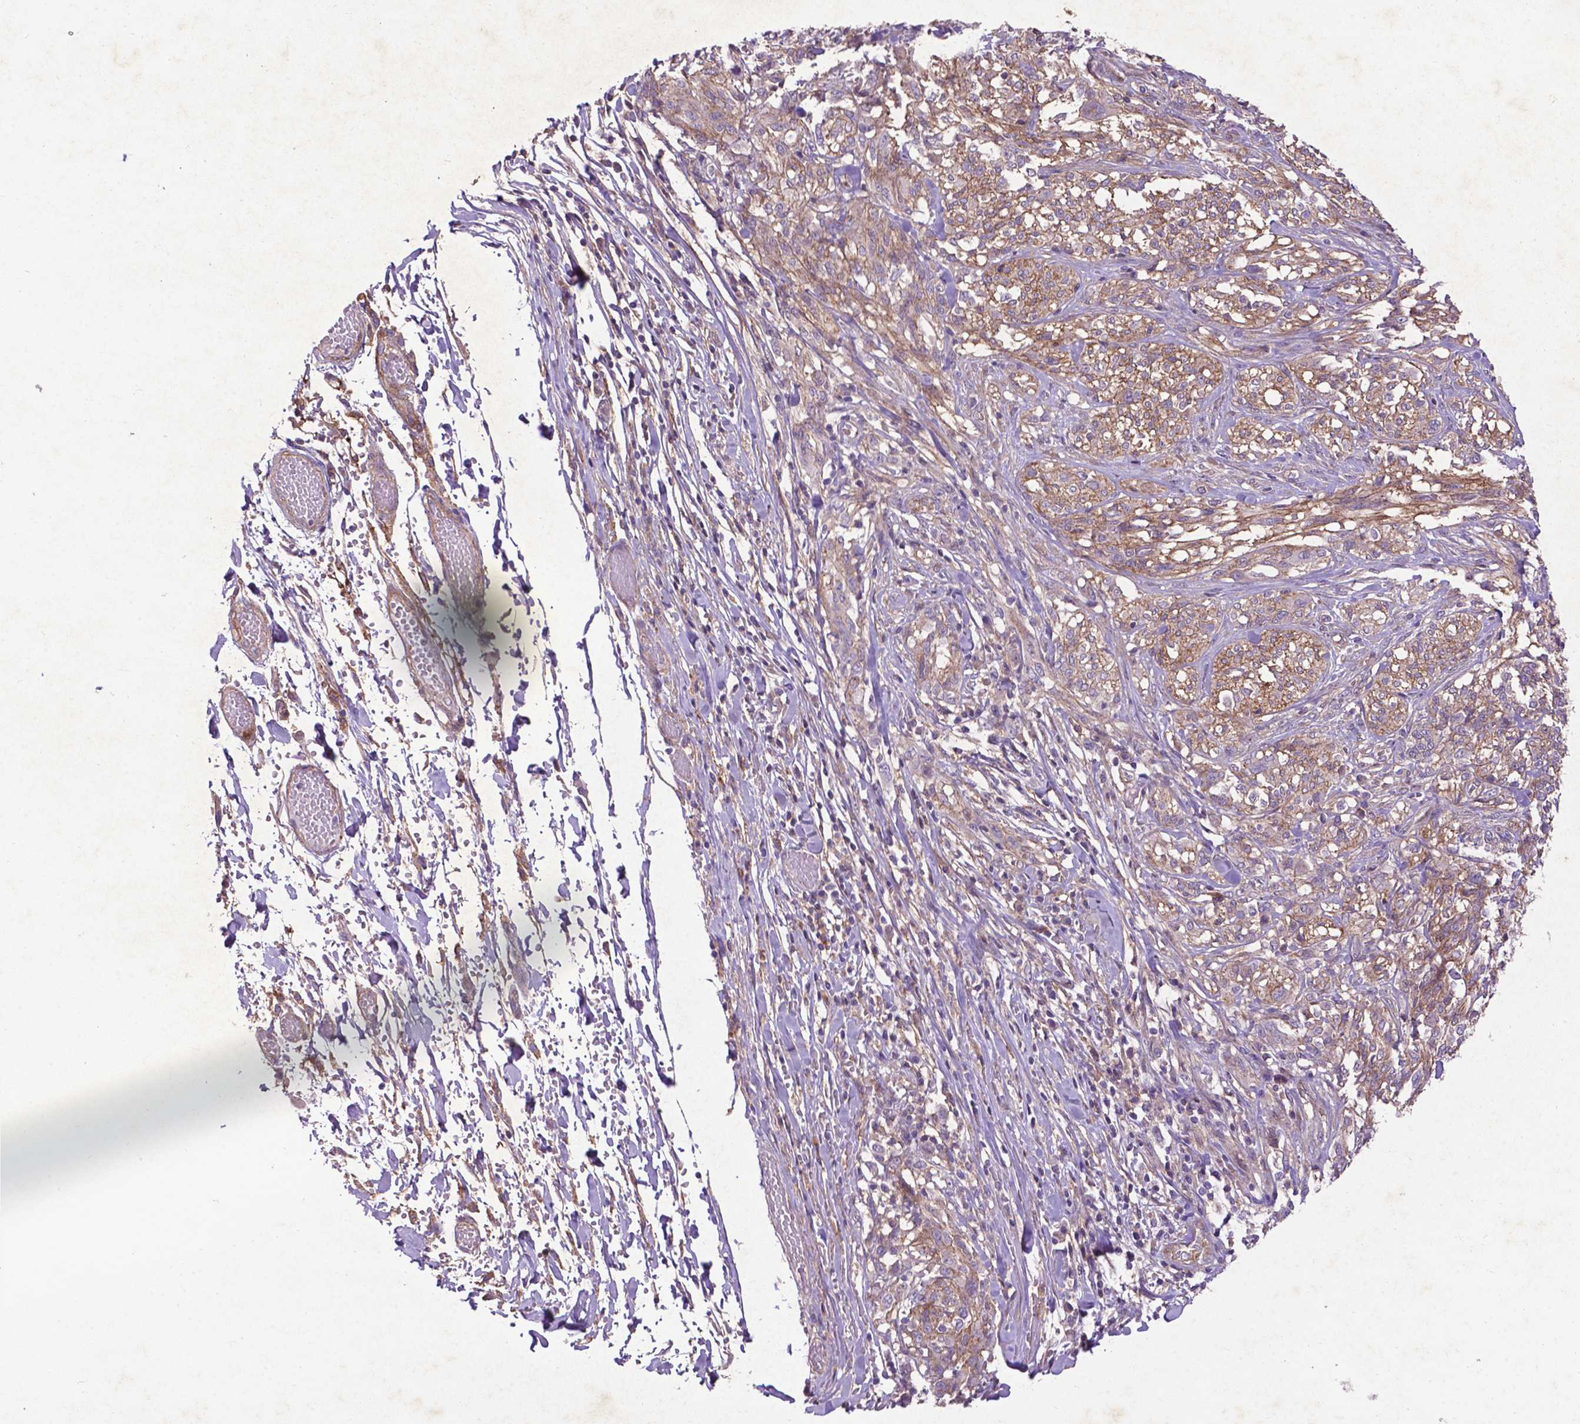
{"staining": {"intensity": "weak", "quantity": ">75%", "location": "cytoplasmic/membranous"}, "tissue": "melanoma", "cell_type": "Tumor cells", "image_type": "cancer", "snomed": [{"axis": "morphology", "description": "Malignant melanoma, NOS"}, {"axis": "topography", "description": "Skin"}], "caption": "High-power microscopy captured an IHC image of melanoma, revealing weak cytoplasmic/membranous positivity in about >75% of tumor cells.", "gene": "RRAS", "patient": {"sex": "female", "age": 91}}